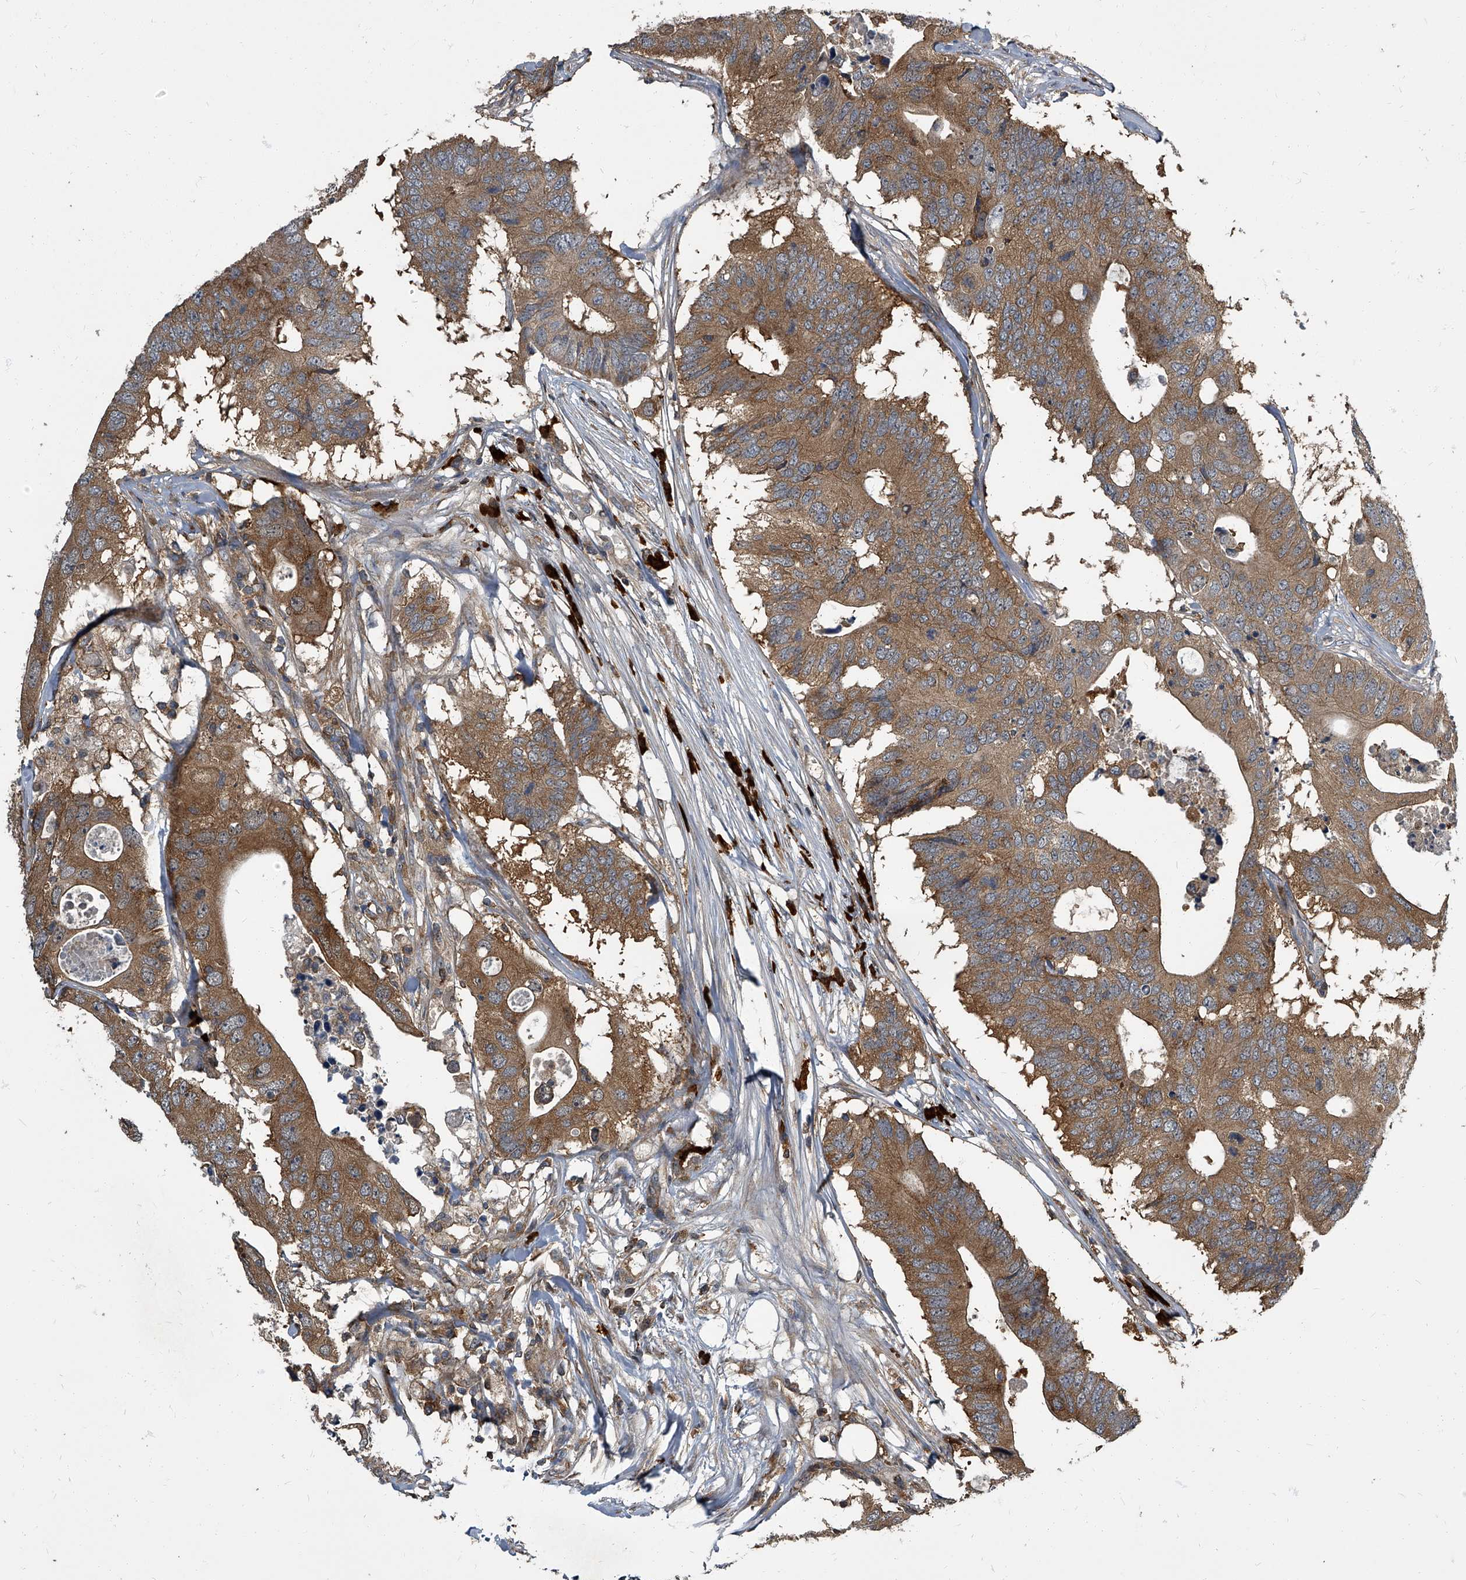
{"staining": {"intensity": "moderate", "quantity": ">75%", "location": "cytoplasmic/membranous"}, "tissue": "colorectal cancer", "cell_type": "Tumor cells", "image_type": "cancer", "snomed": [{"axis": "morphology", "description": "Adenocarcinoma, NOS"}, {"axis": "topography", "description": "Colon"}], "caption": "High-magnification brightfield microscopy of colorectal cancer stained with DAB (3,3'-diaminobenzidine) (brown) and counterstained with hematoxylin (blue). tumor cells exhibit moderate cytoplasmic/membranous positivity is seen in about>75% of cells.", "gene": "CDV3", "patient": {"sex": "male", "age": 71}}